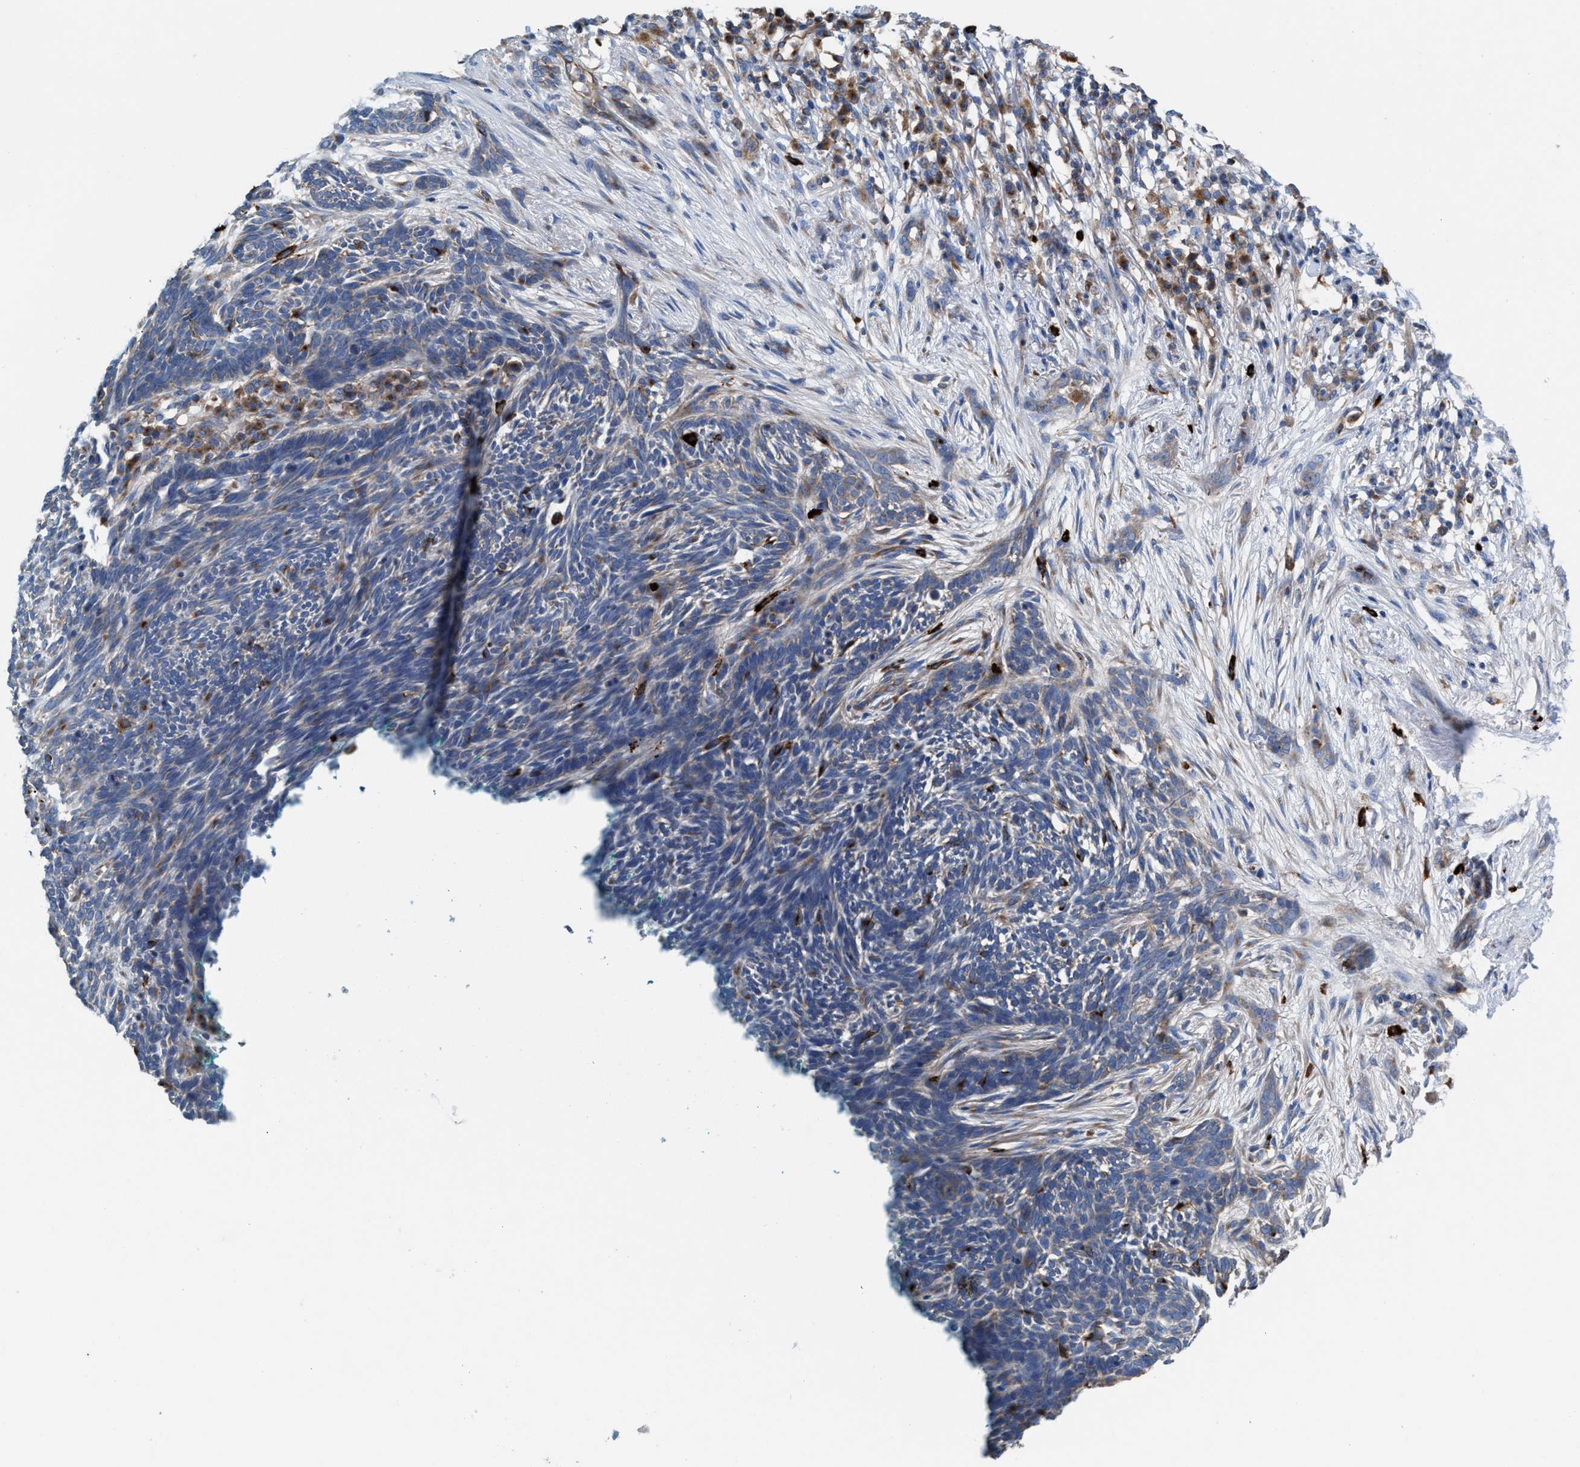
{"staining": {"intensity": "weak", "quantity": "25%-75%", "location": "cytoplasmic/membranous"}, "tissue": "skin cancer", "cell_type": "Tumor cells", "image_type": "cancer", "snomed": [{"axis": "morphology", "description": "Basal cell carcinoma"}, {"axis": "morphology", "description": "Adnexal tumor, benign"}, {"axis": "topography", "description": "Skin"}], "caption": "Skin cancer stained for a protein displays weak cytoplasmic/membranous positivity in tumor cells.", "gene": "NYAP1", "patient": {"sex": "female", "age": 42}}